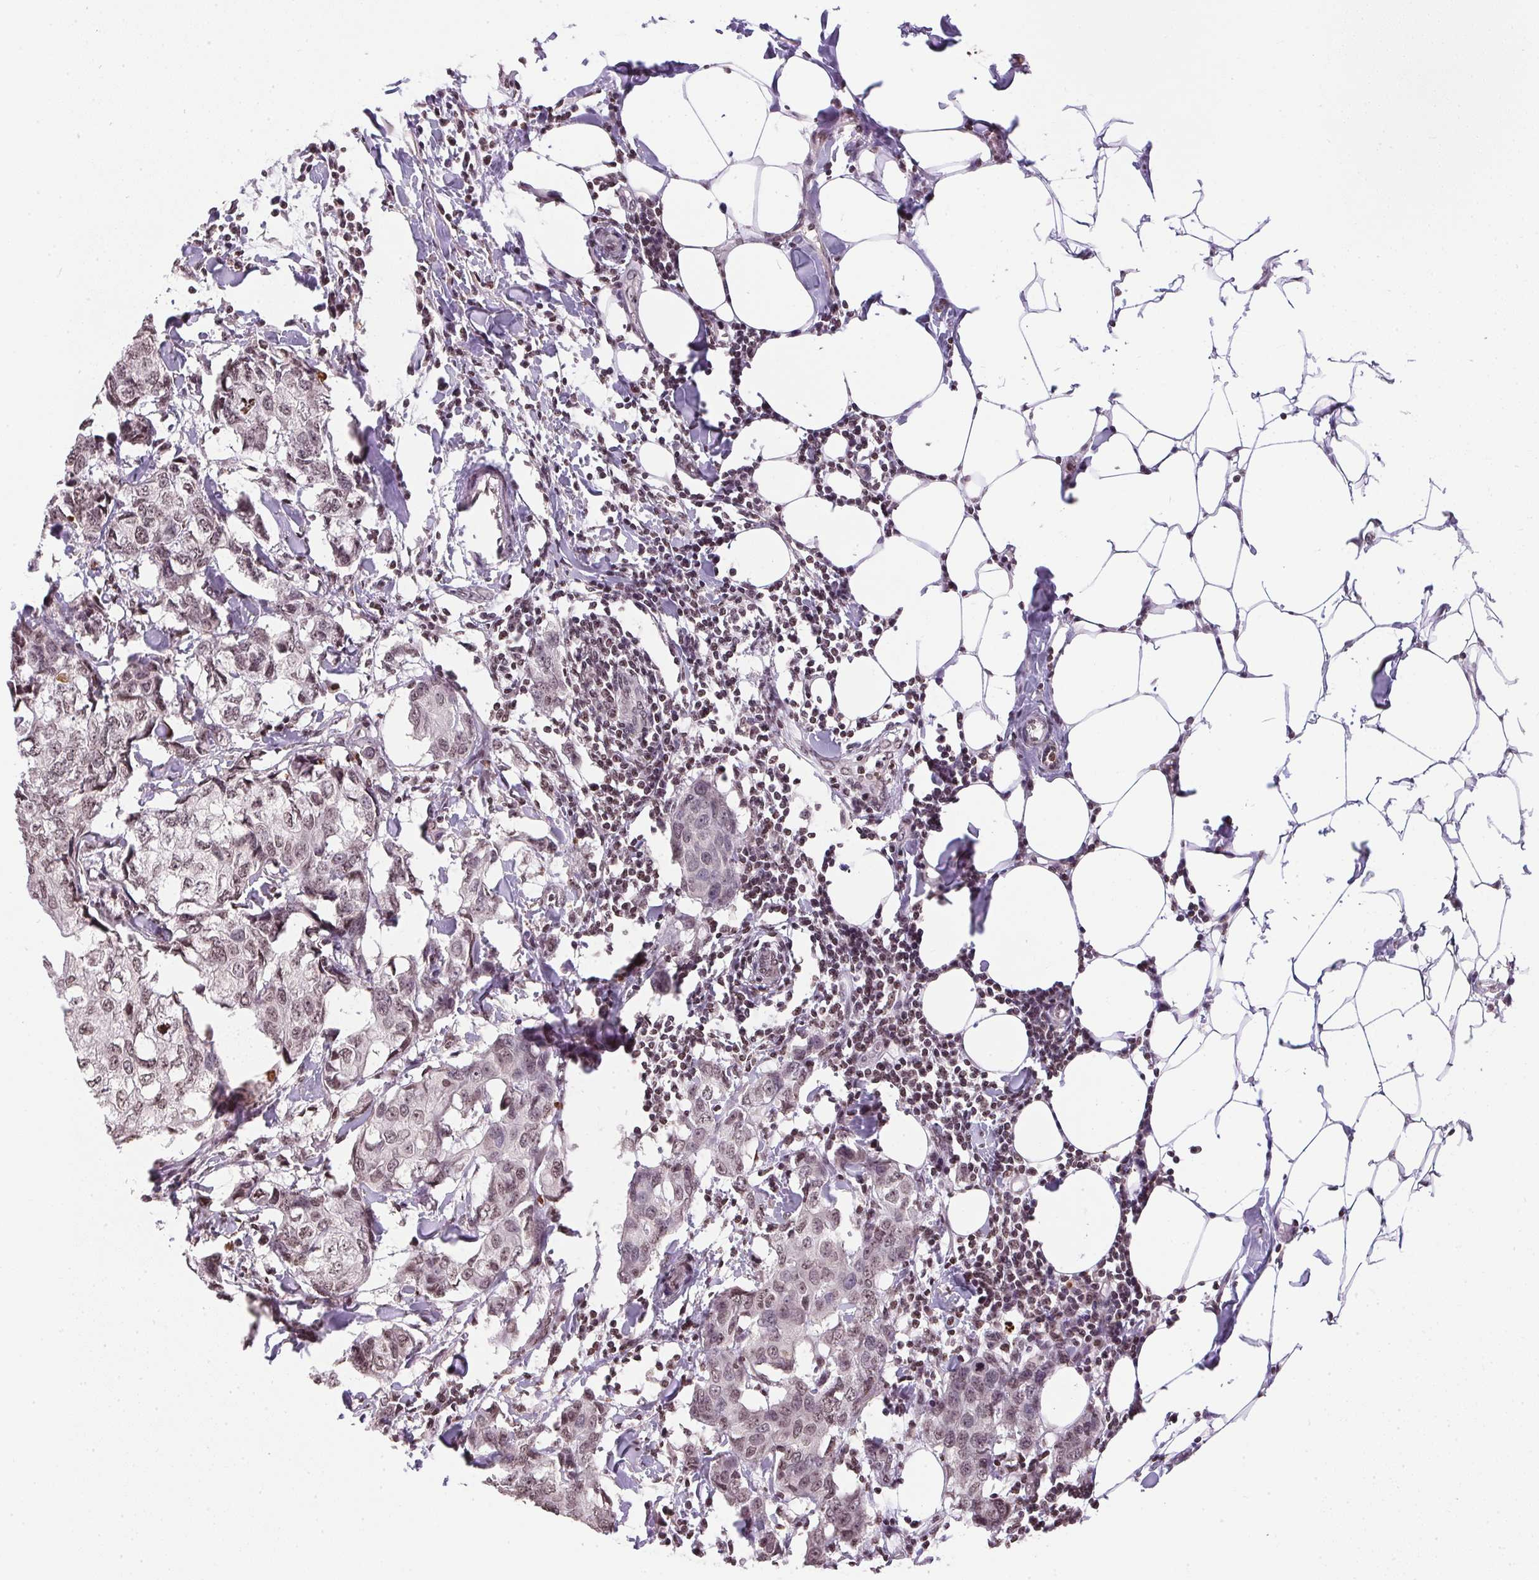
{"staining": {"intensity": "weak", "quantity": "25%-75%", "location": "nuclear"}, "tissue": "breast cancer", "cell_type": "Tumor cells", "image_type": "cancer", "snomed": [{"axis": "morphology", "description": "Duct carcinoma"}, {"axis": "topography", "description": "Breast"}], "caption": "Immunohistochemistry (IHC) micrograph of neoplastic tissue: breast cancer stained using immunohistochemistry (IHC) reveals low levels of weak protein expression localized specifically in the nuclear of tumor cells, appearing as a nuclear brown color.", "gene": "RNF181", "patient": {"sex": "female", "age": 27}}